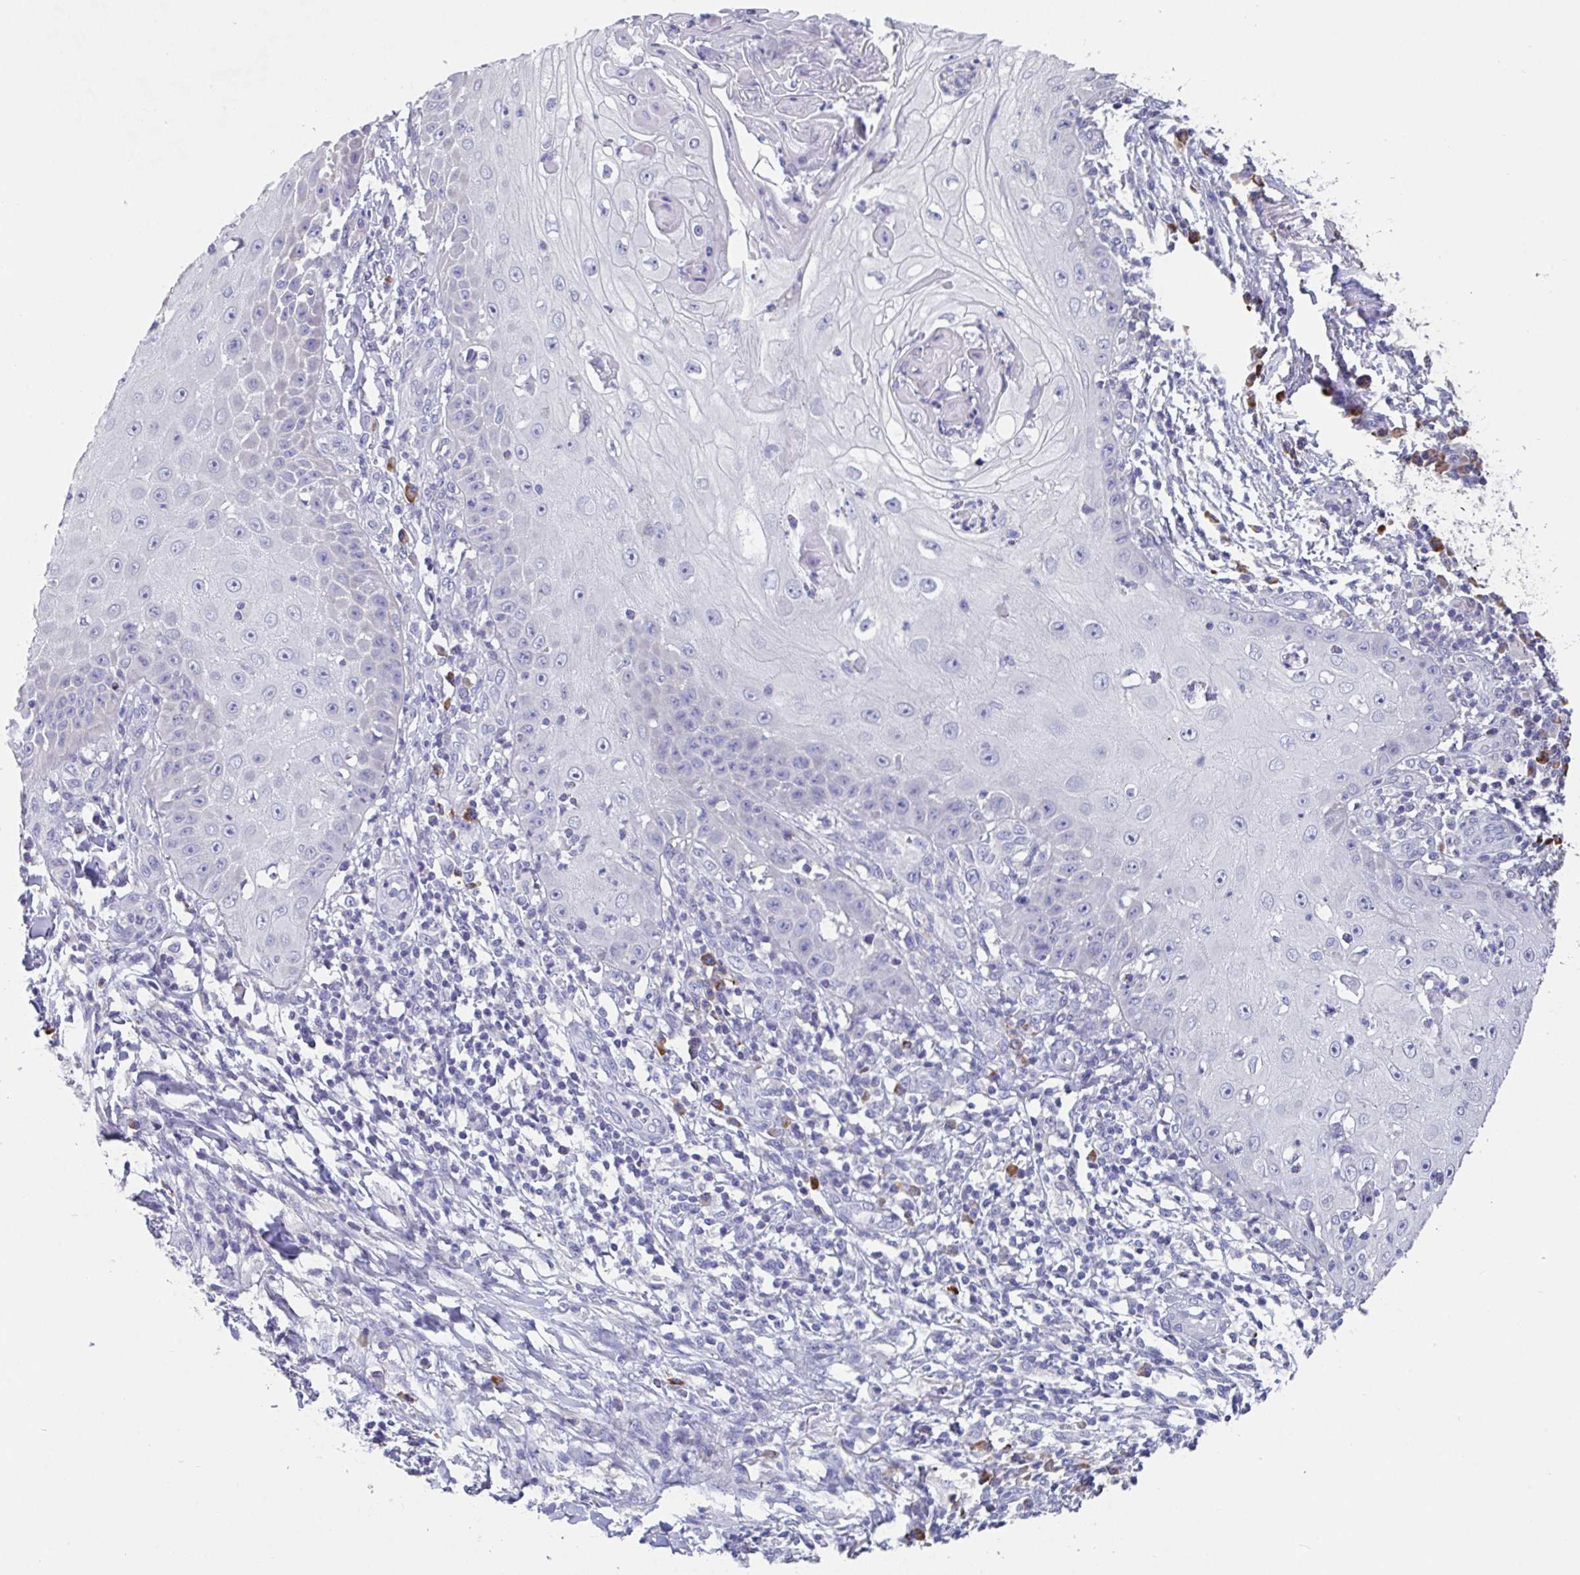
{"staining": {"intensity": "negative", "quantity": "none", "location": "none"}, "tissue": "skin cancer", "cell_type": "Tumor cells", "image_type": "cancer", "snomed": [{"axis": "morphology", "description": "Squamous cell carcinoma, NOS"}, {"axis": "topography", "description": "Skin"}], "caption": "Skin cancer was stained to show a protein in brown. There is no significant expression in tumor cells. (DAB immunohistochemistry, high magnification).", "gene": "LRRC58", "patient": {"sex": "male", "age": 70}}